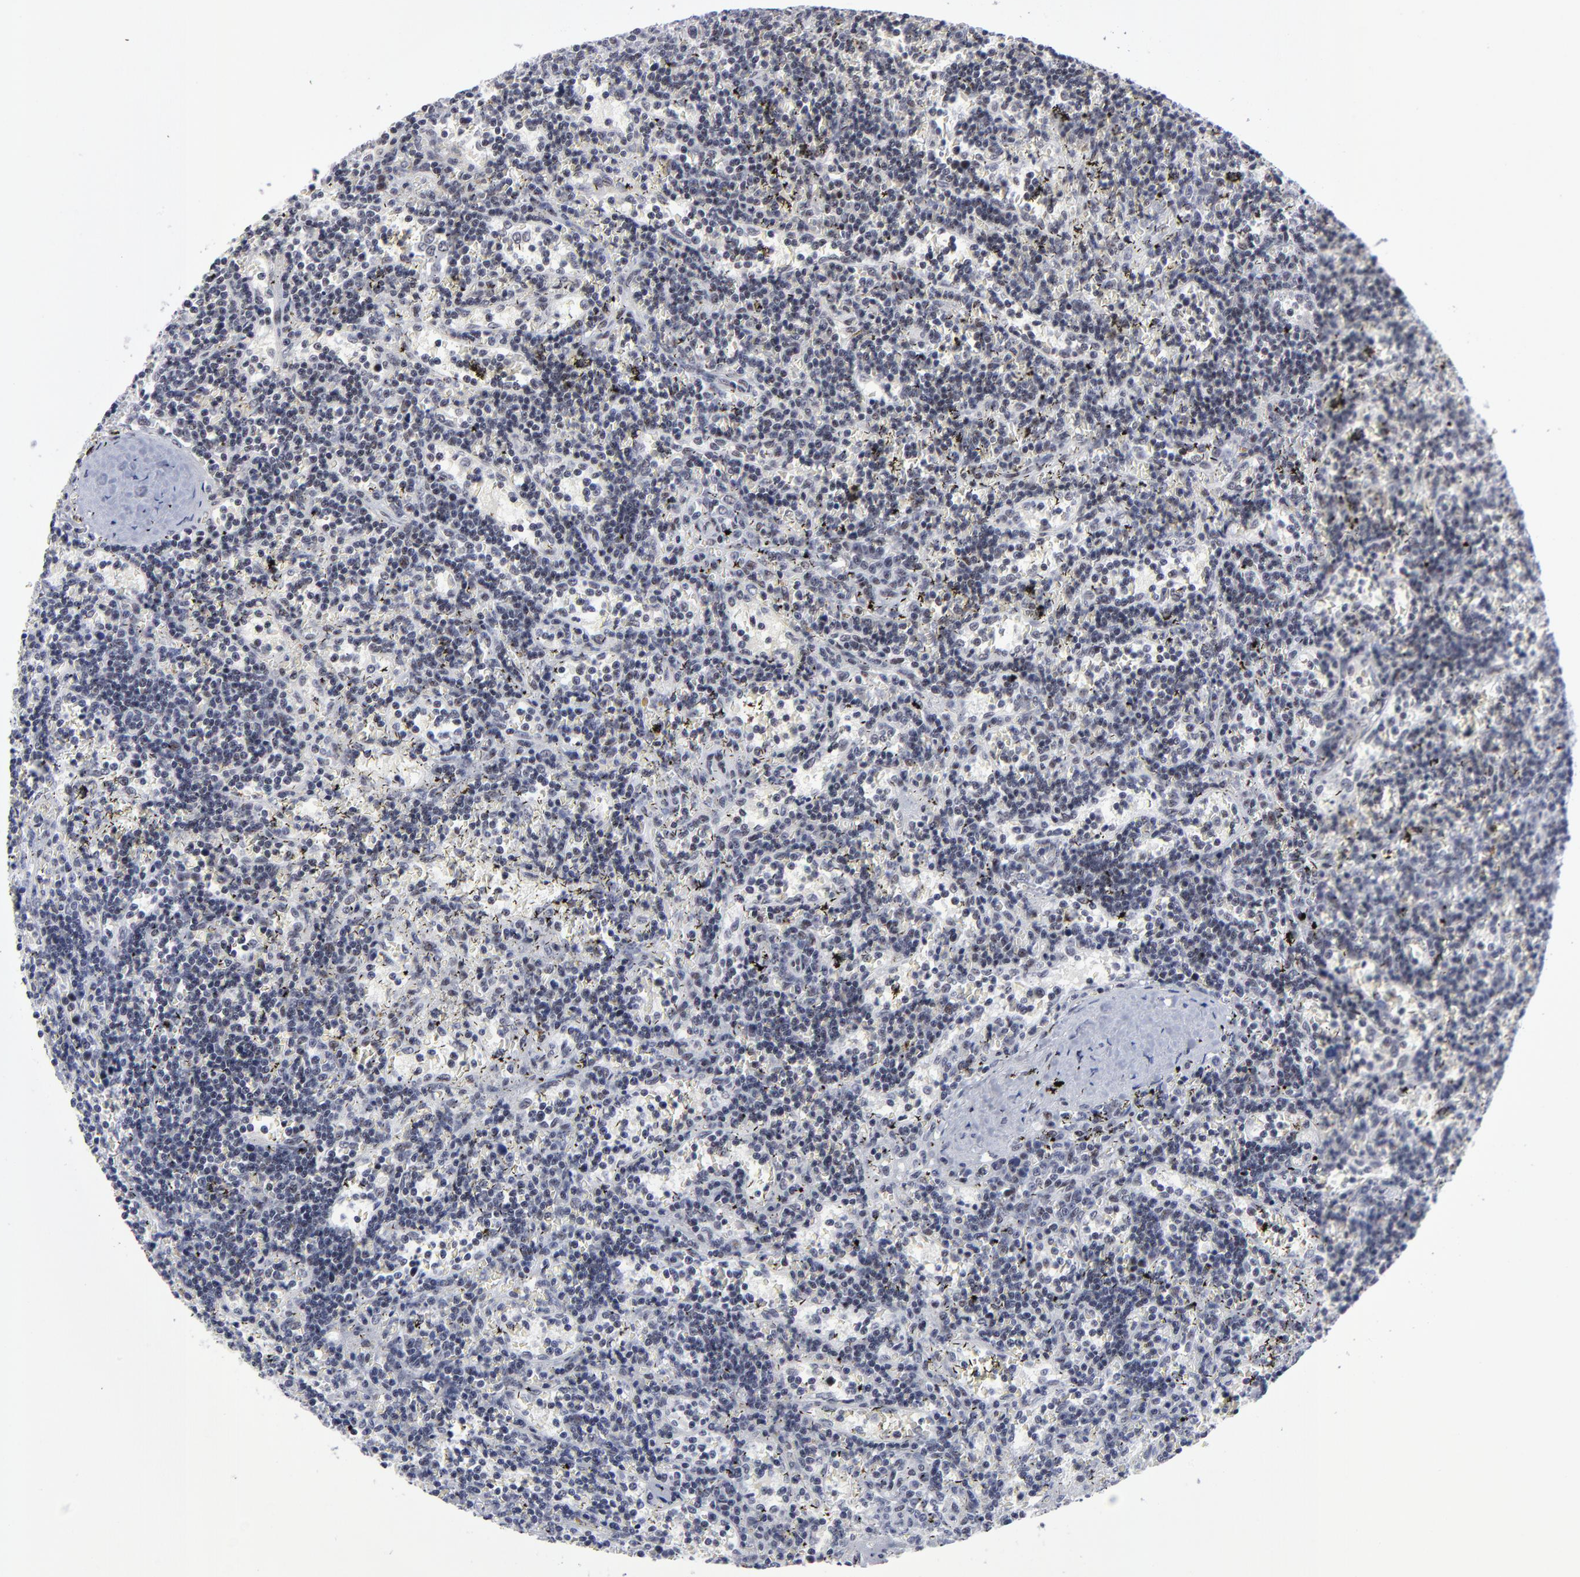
{"staining": {"intensity": "negative", "quantity": "none", "location": "none"}, "tissue": "lymphoma", "cell_type": "Tumor cells", "image_type": "cancer", "snomed": [{"axis": "morphology", "description": "Malignant lymphoma, non-Hodgkin's type, Low grade"}, {"axis": "topography", "description": "Spleen"}], "caption": "This histopathology image is of low-grade malignant lymphoma, non-Hodgkin's type stained with immunohistochemistry to label a protein in brown with the nuclei are counter-stained blue. There is no positivity in tumor cells. (Stains: DAB IHC with hematoxylin counter stain, Microscopy: brightfield microscopy at high magnification).", "gene": "SP2", "patient": {"sex": "male", "age": 60}}